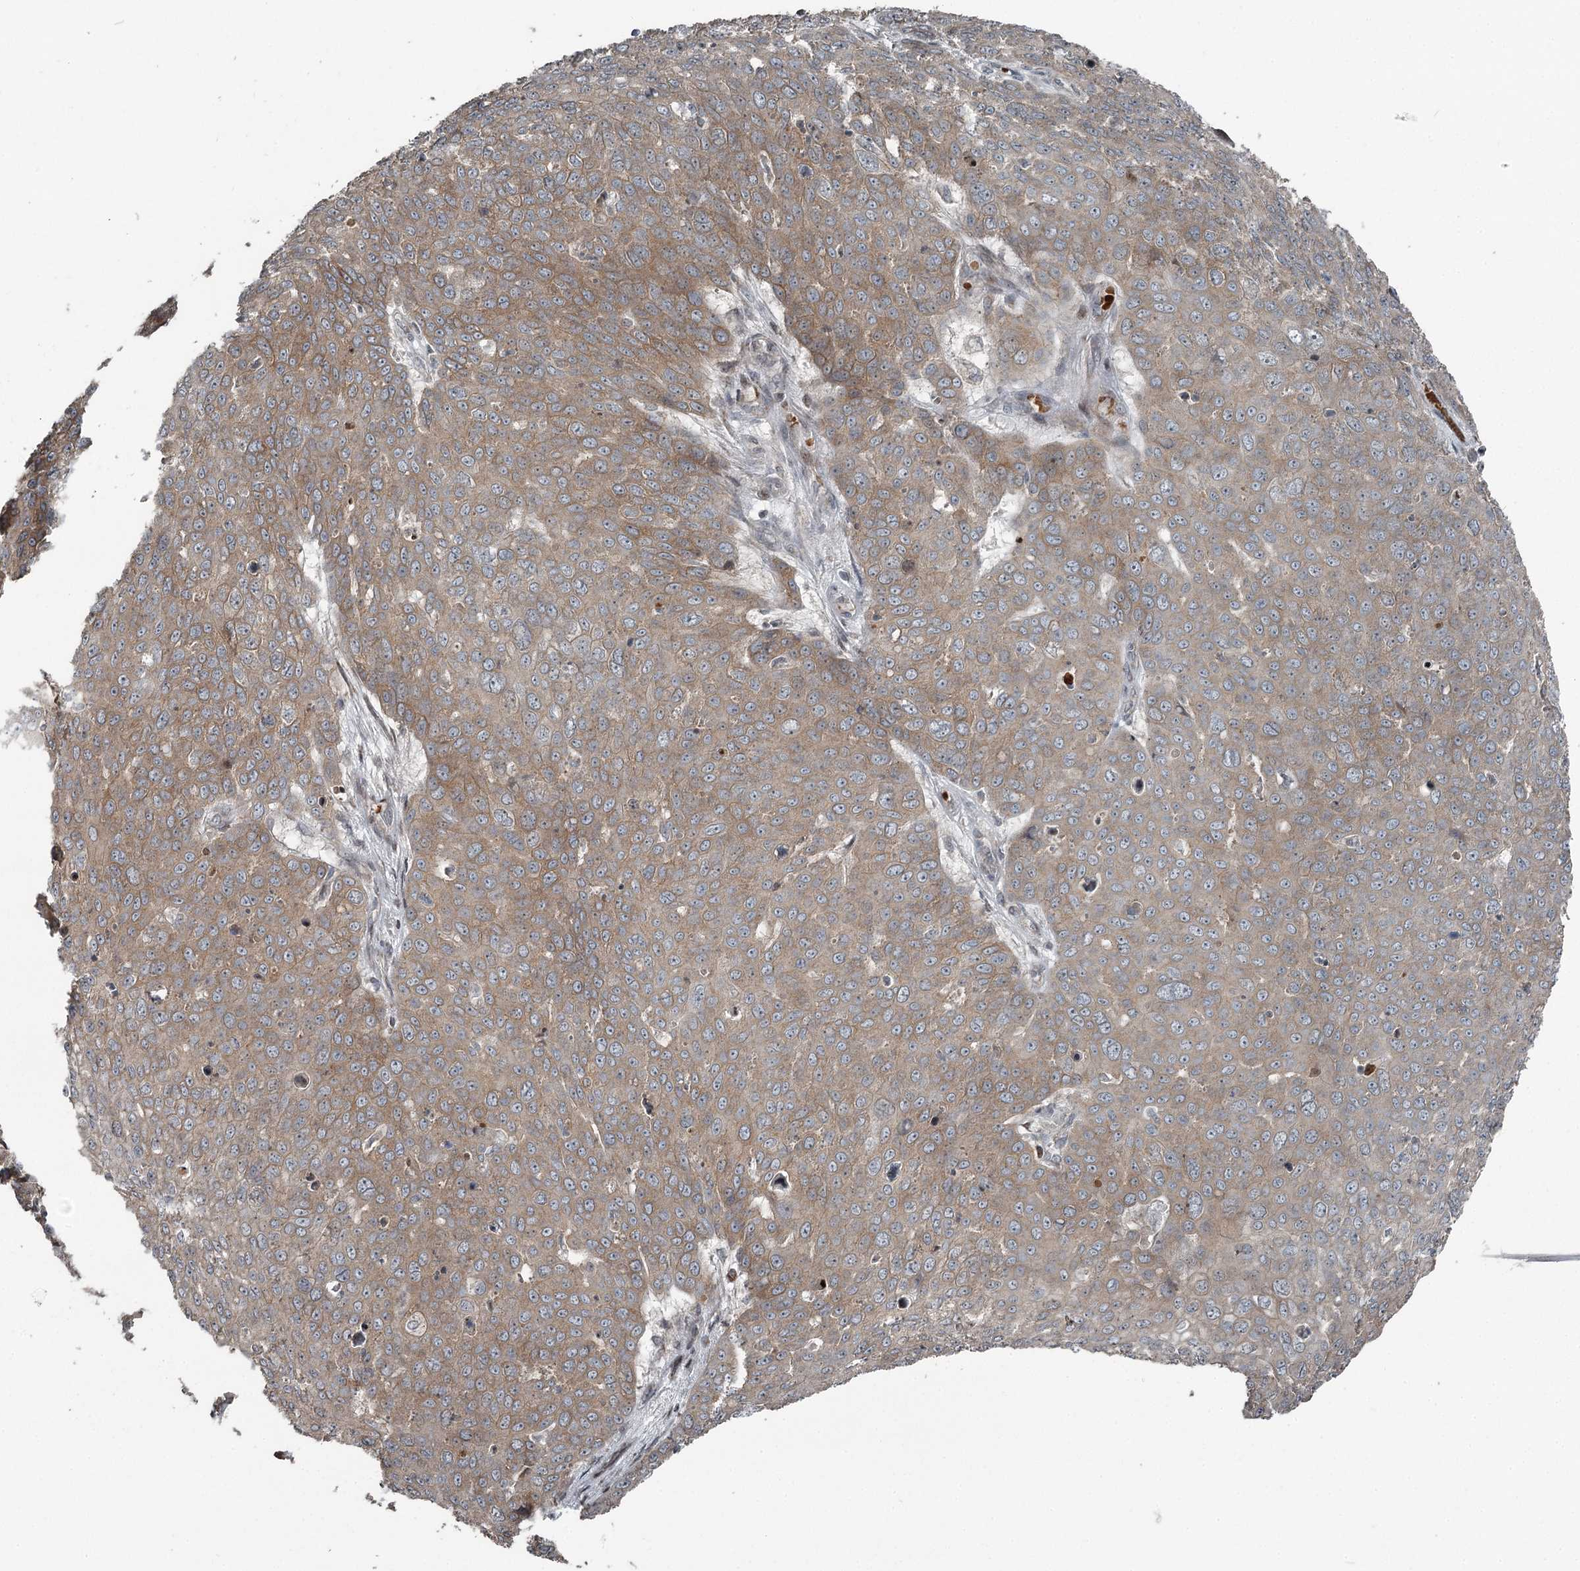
{"staining": {"intensity": "moderate", "quantity": ">75%", "location": "cytoplasmic/membranous"}, "tissue": "skin cancer", "cell_type": "Tumor cells", "image_type": "cancer", "snomed": [{"axis": "morphology", "description": "Squamous cell carcinoma, NOS"}, {"axis": "topography", "description": "Skin"}], "caption": "Immunohistochemical staining of skin cancer shows medium levels of moderate cytoplasmic/membranous protein positivity in about >75% of tumor cells.", "gene": "RASSF8", "patient": {"sex": "male", "age": 71}}